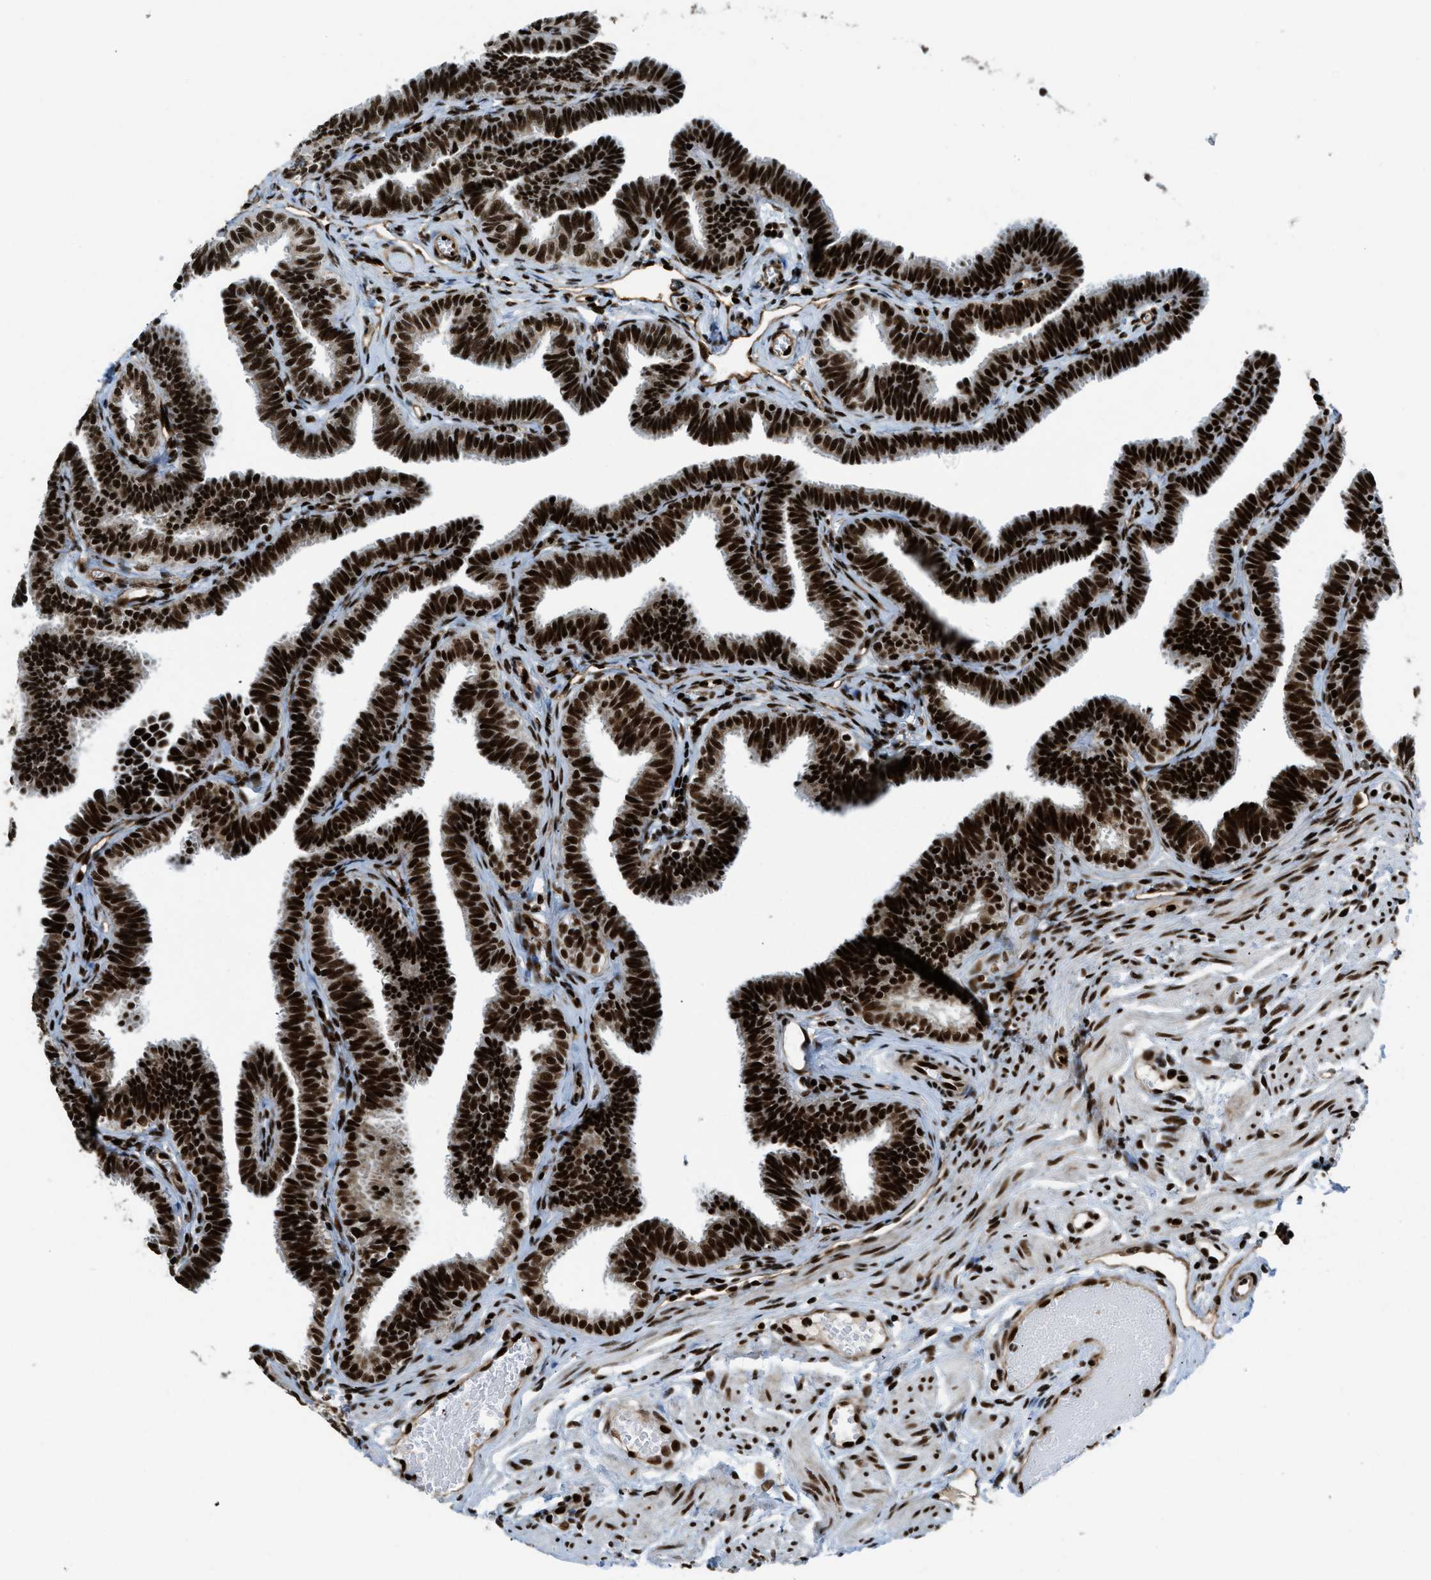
{"staining": {"intensity": "strong", "quantity": ">75%", "location": "nuclear"}, "tissue": "fallopian tube", "cell_type": "Glandular cells", "image_type": "normal", "snomed": [{"axis": "morphology", "description": "Normal tissue, NOS"}, {"axis": "topography", "description": "Fallopian tube"}, {"axis": "topography", "description": "Ovary"}], "caption": "DAB immunohistochemical staining of unremarkable human fallopian tube displays strong nuclear protein staining in about >75% of glandular cells.", "gene": "GABPB1", "patient": {"sex": "female", "age": 23}}